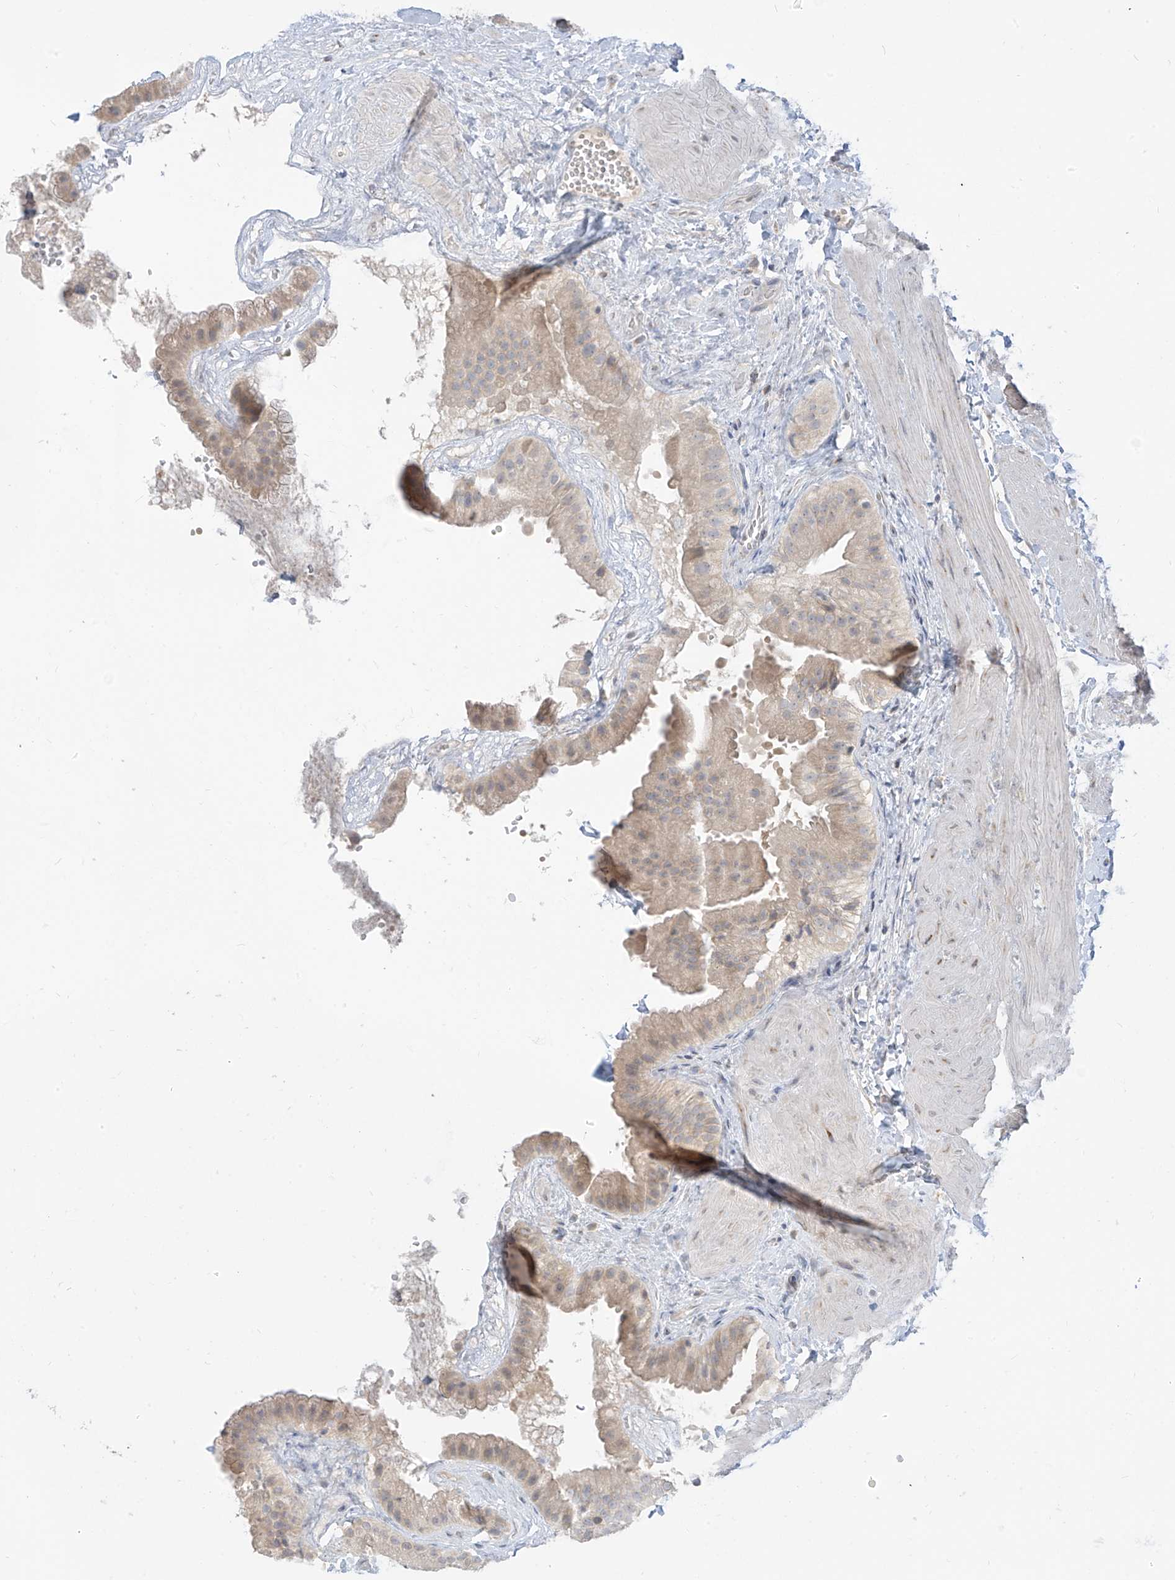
{"staining": {"intensity": "weak", "quantity": "<25%", "location": "cytoplasmic/membranous"}, "tissue": "gallbladder", "cell_type": "Glandular cells", "image_type": "normal", "snomed": [{"axis": "morphology", "description": "Normal tissue, NOS"}, {"axis": "topography", "description": "Gallbladder"}], "caption": "Immunohistochemistry (IHC) photomicrograph of normal gallbladder stained for a protein (brown), which reveals no expression in glandular cells.", "gene": "C2orf42", "patient": {"sex": "male", "age": 55}}